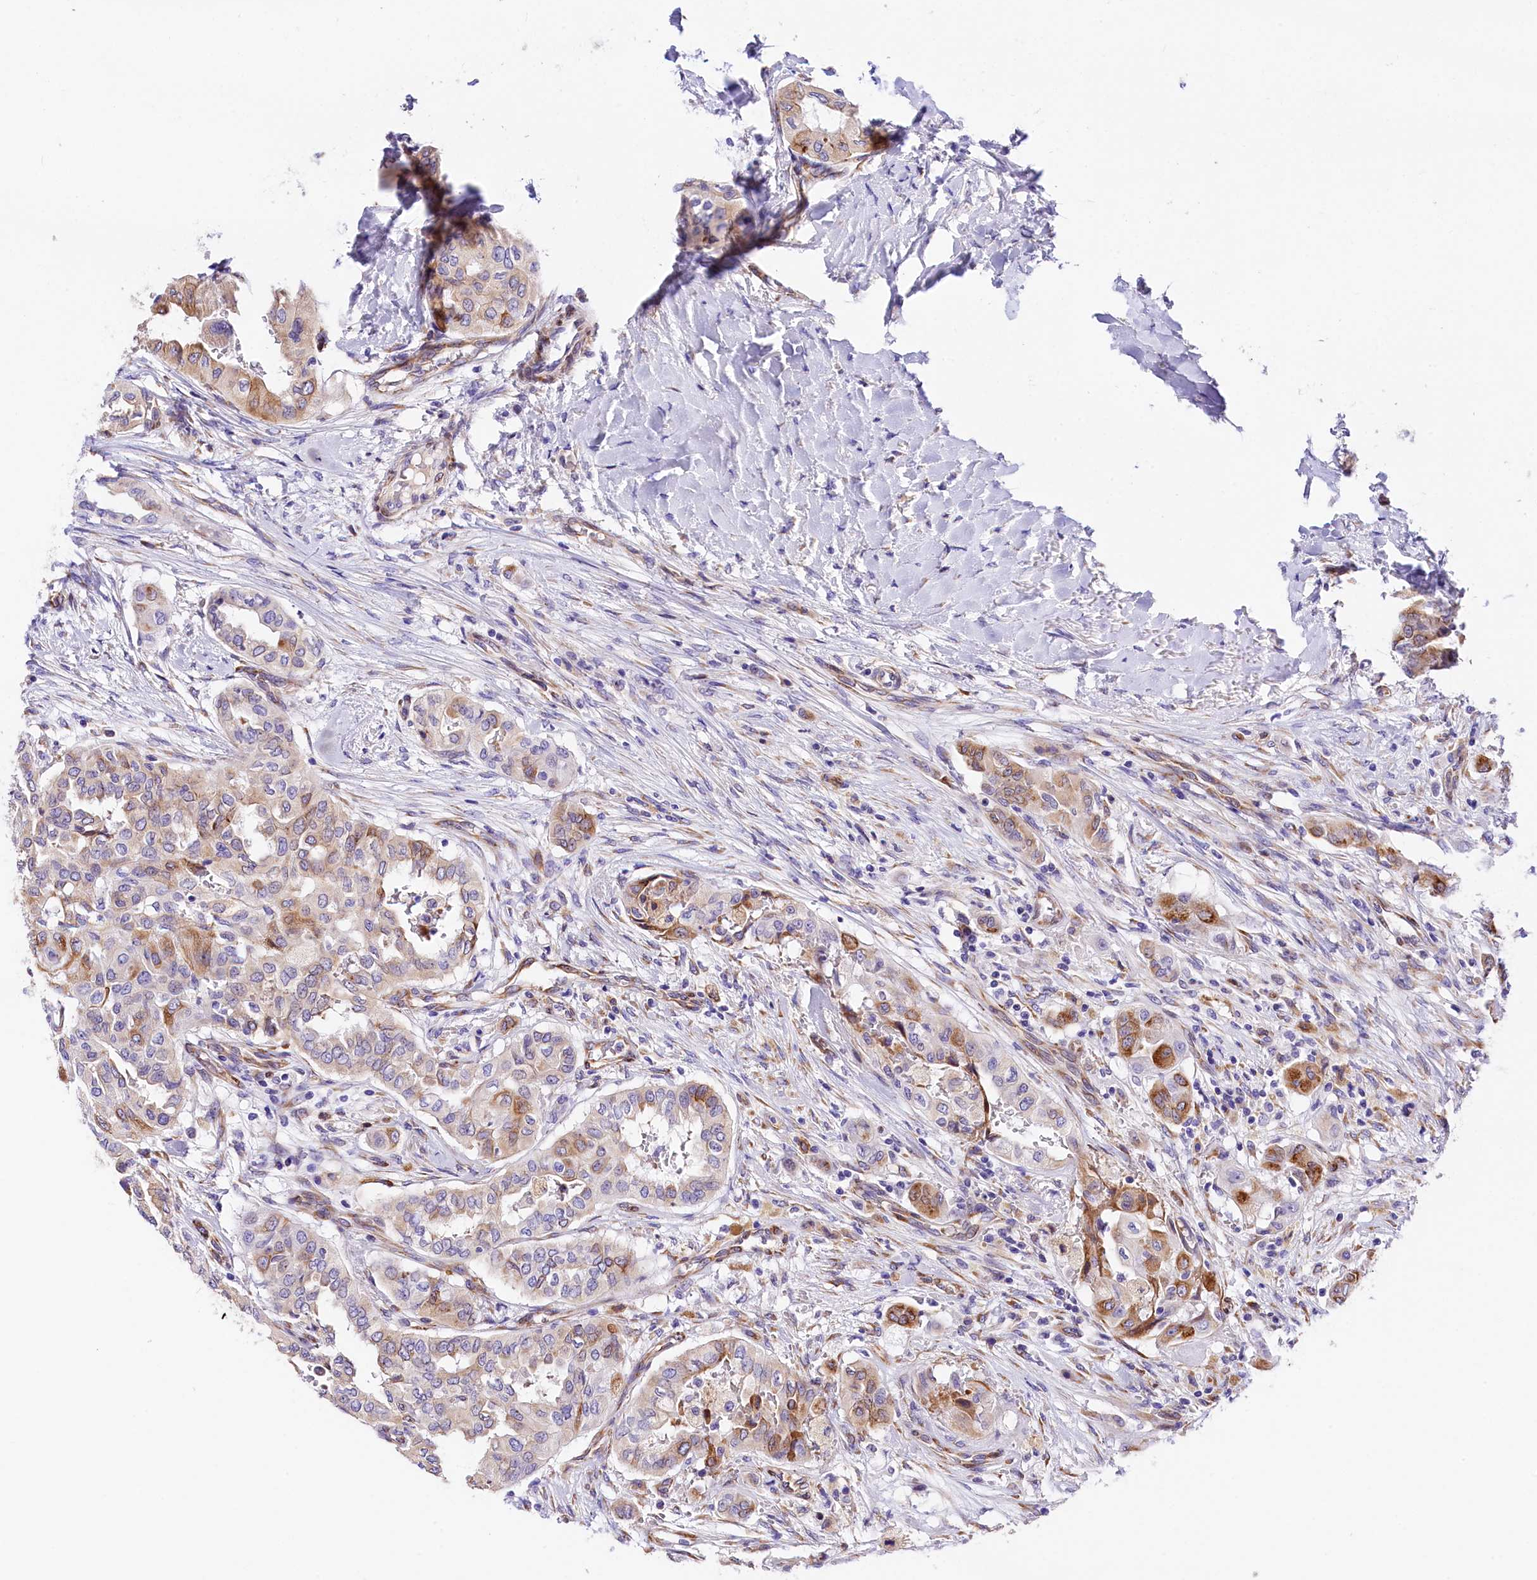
{"staining": {"intensity": "moderate", "quantity": "25%-75%", "location": "cytoplasmic/membranous"}, "tissue": "thyroid cancer", "cell_type": "Tumor cells", "image_type": "cancer", "snomed": [{"axis": "morphology", "description": "Papillary adenocarcinoma, NOS"}, {"axis": "topography", "description": "Thyroid gland"}], "caption": "This photomicrograph displays IHC staining of thyroid cancer, with medium moderate cytoplasmic/membranous expression in approximately 25%-75% of tumor cells.", "gene": "ITGA1", "patient": {"sex": "female", "age": 59}}